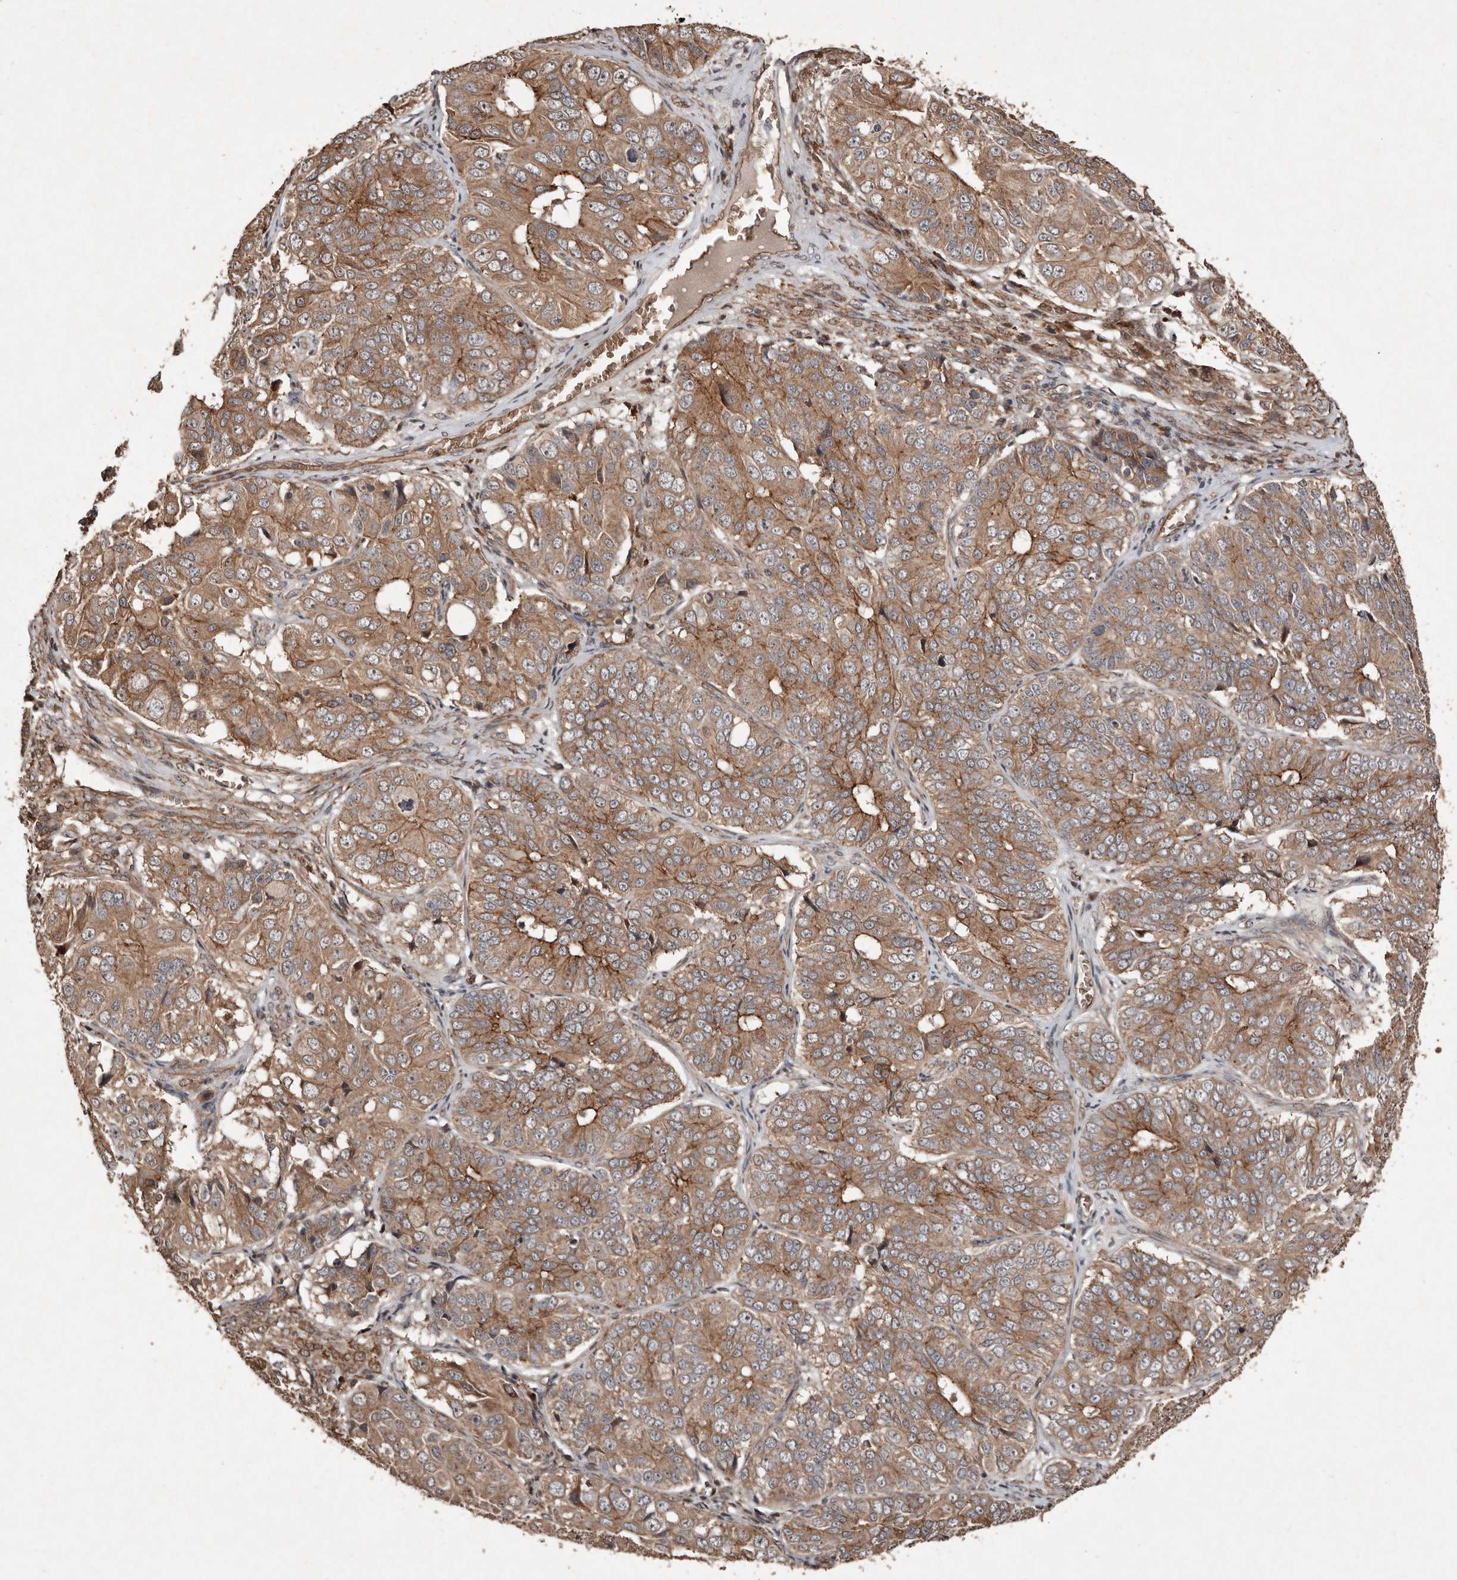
{"staining": {"intensity": "moderate", "quantity": ">75%", "location": "cytoplasmic/membranous"}, "tissue": "ovarian cancer", "cell_type": "Tumor cells", "image_type": "cancer", "snomed": [{"axis": "morphology", "description": "Carcinoma, endometroid"}, {"axis": "topography", "description": "Ovary"}], "caption": "Immunohistochemical staining of ovarian endometroid carcinoma shows medium levels of moderate cytoplasmic/membranous positivity in approximately >75% of tumor cells.", "gene": "DIP2C", "patient": {"sex": "female", "age": 51}}